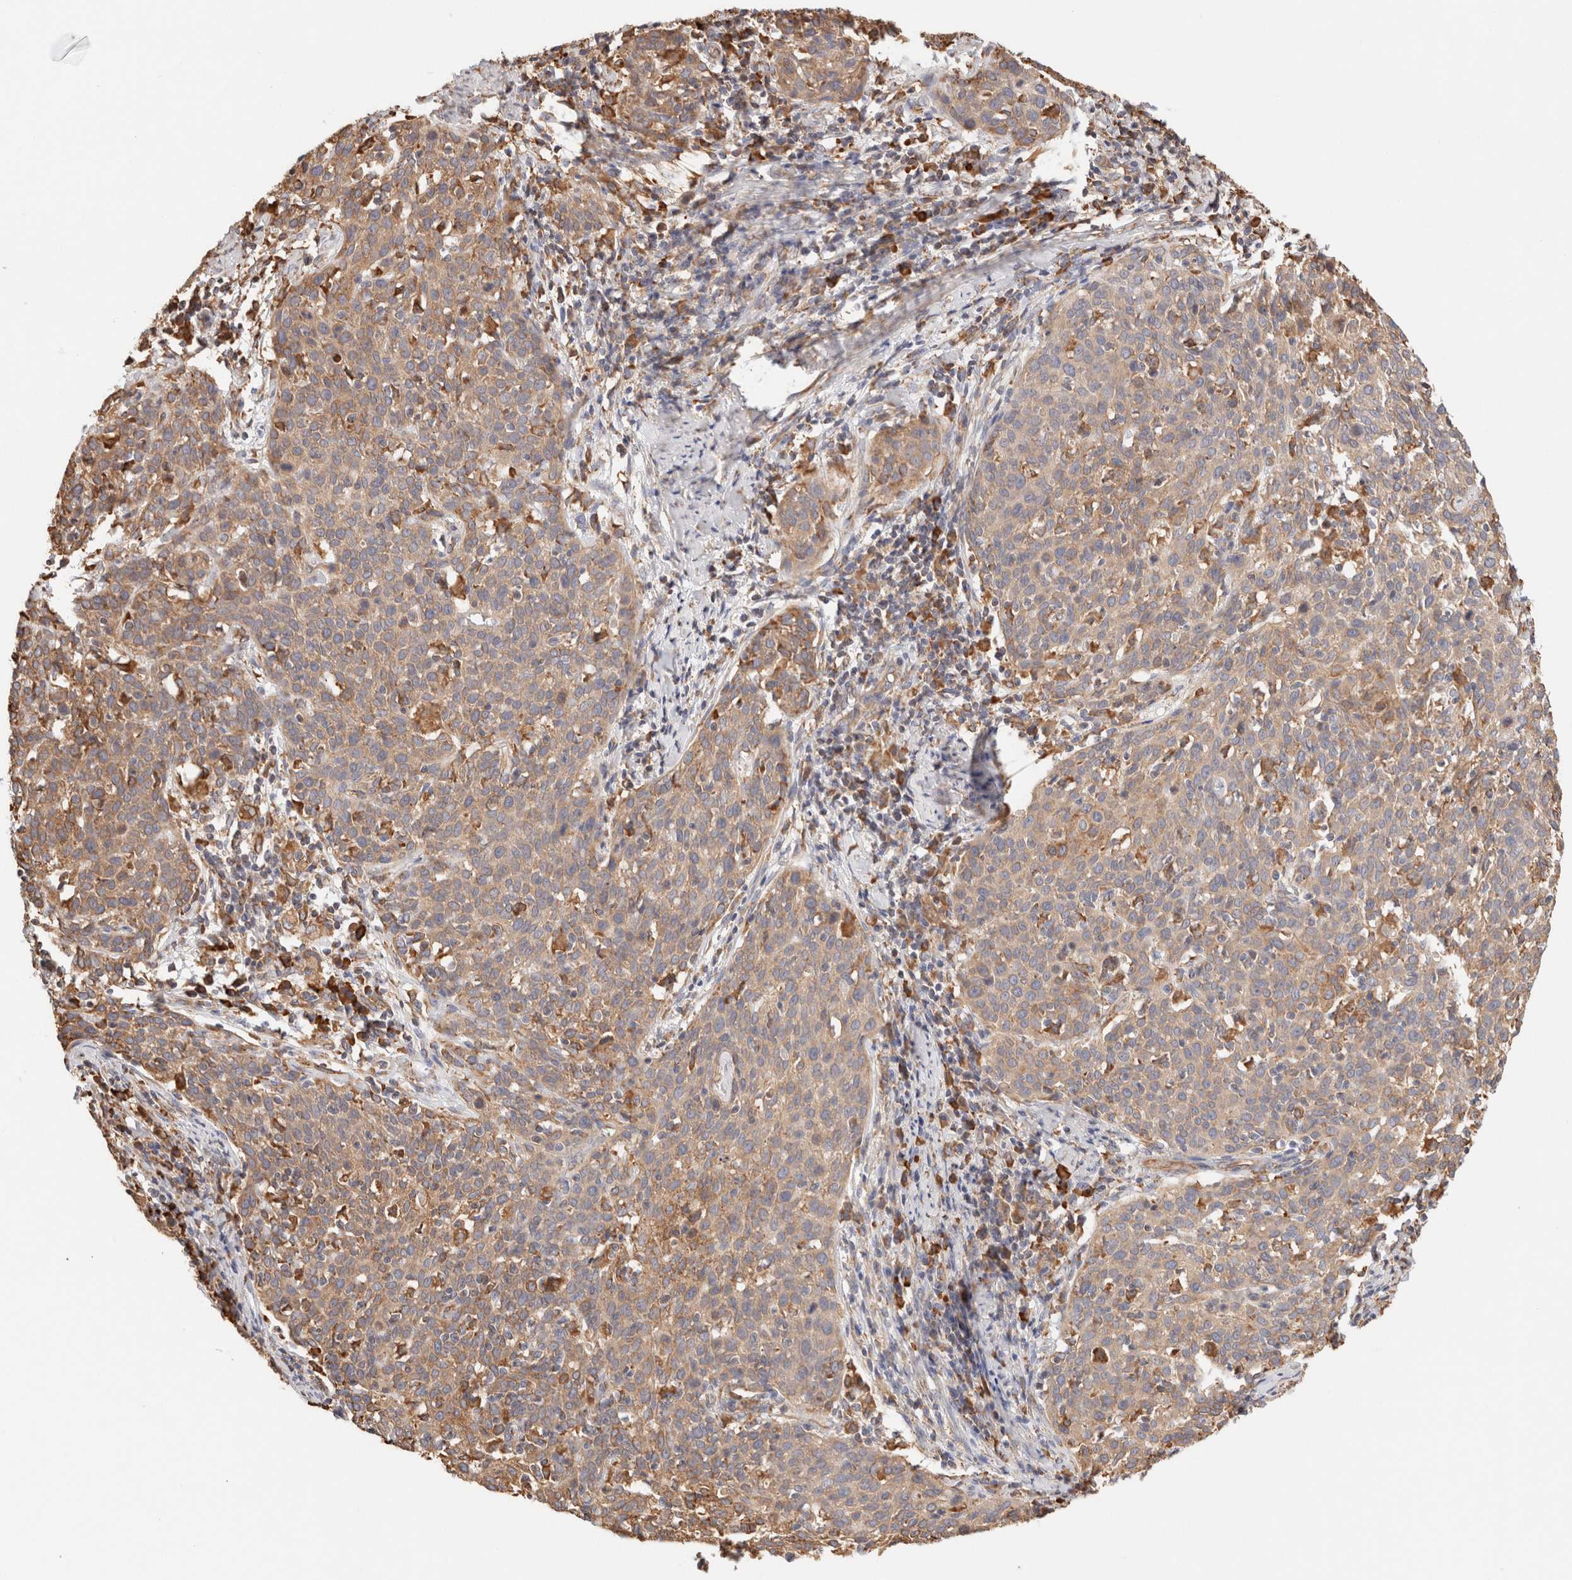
{"staining": {"intensity": "moderate", "quantity": ">75%", "location": "cytoplasmic/membranous"}, "tissue": "cervical cancer", "cell_type": "Tumor cells", "image_type": "cancer", "snomed": [{"axis": "morphology", "description": "Squamous cell carcinoma, NOS"}, {"axis": "topography", "description": "Cervix"}], "caption": "High-magnification brightfield microscopy of cervical cancer stained with DAB (brown) and counterstained with hematoxylin (blue). tumor cells exhibit moderate cytoplasmic/membranous staining is seen in about>75% of cells.", "gene": "FER", "patient": {"sex": "female", "age": 38}}